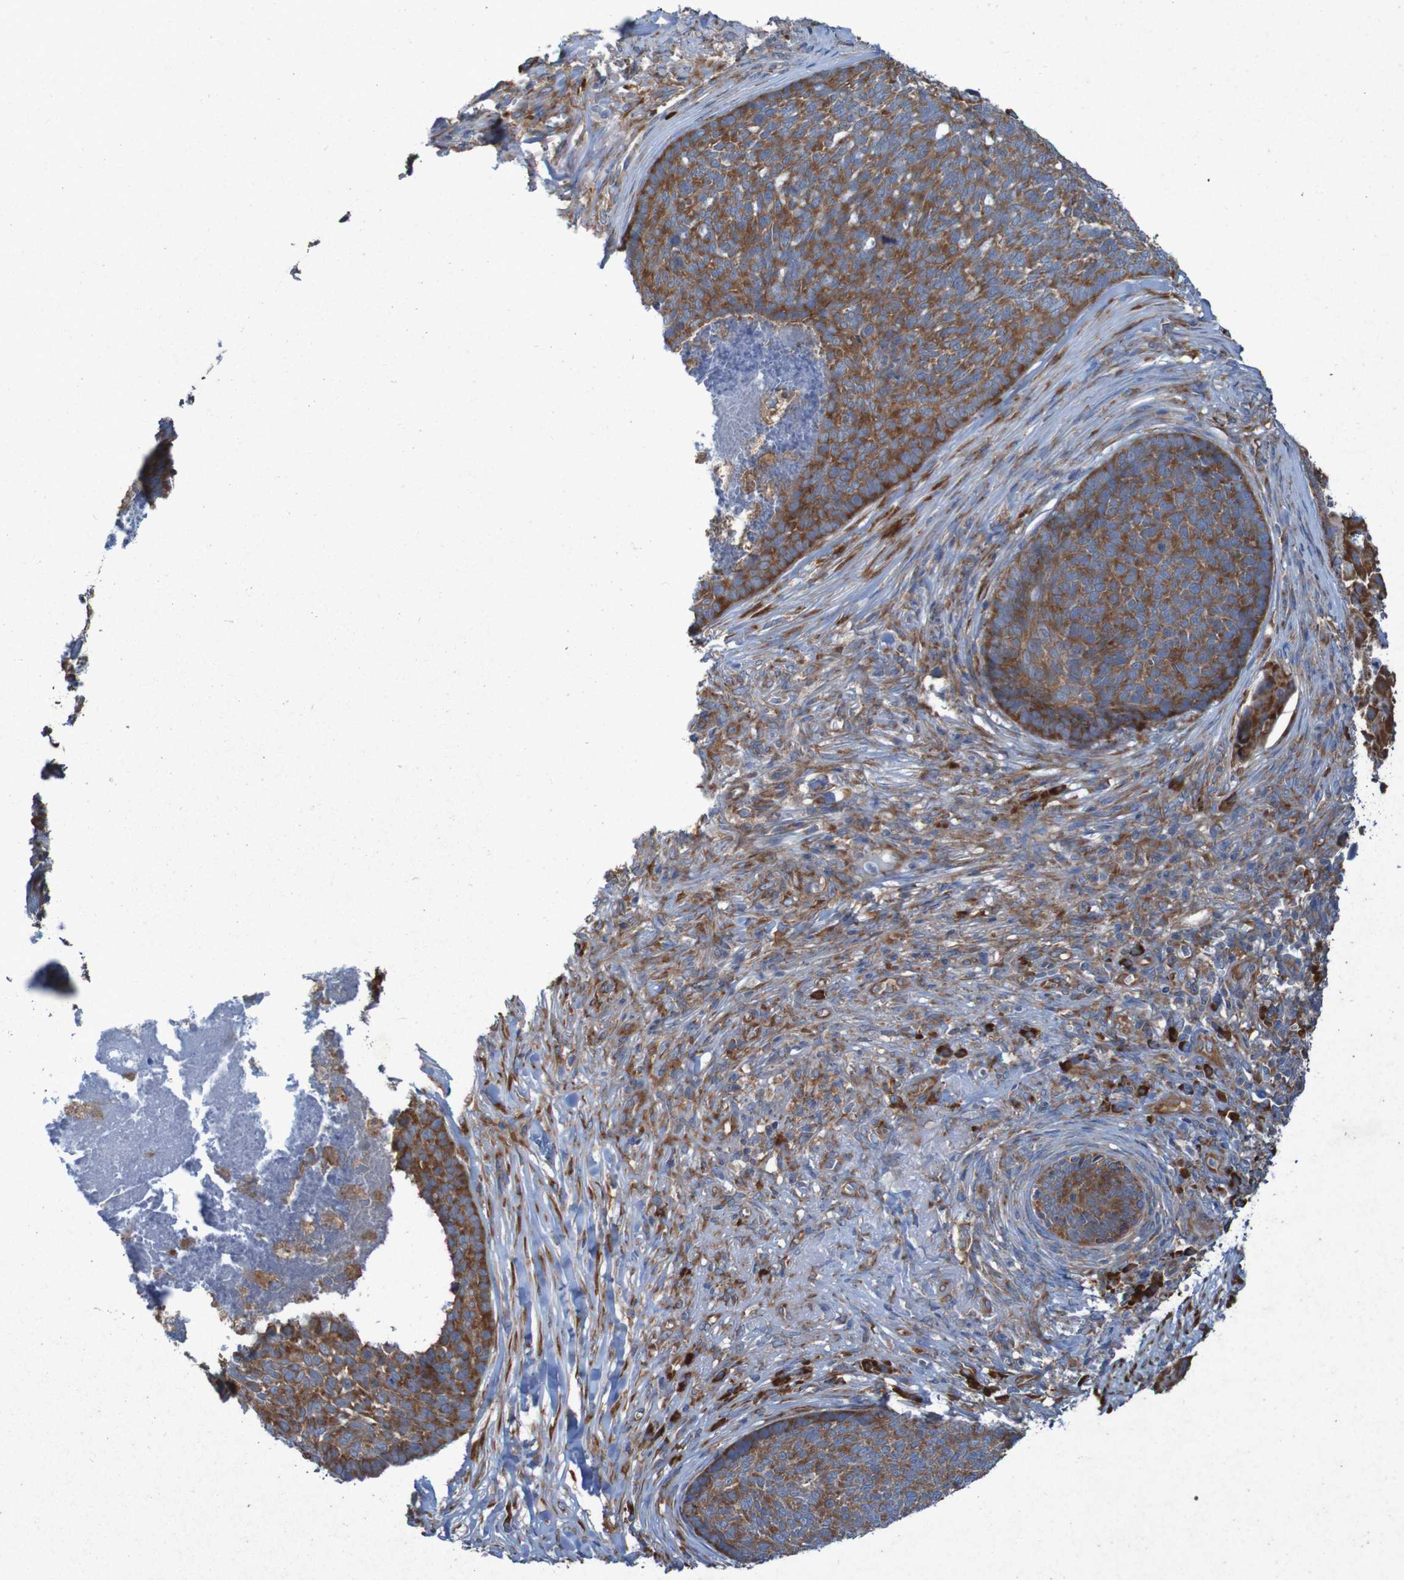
{"staining": {"intensity": "strong", "quantity": ">75%", "location": "cytoplasmic/membranous"}, "tissue": "skin cancer", "cell_type": "Tumor cells", "image_type": "cancer", "snomed": [{"axis": "morphology", "description": "Basal cell carcinoma"}, {"axis": "topography", "description": "Skin"}], "caption": "Immunohistochemical staining of skin cancer (basal cell carcinoma) reveals strong cytoplasmic/membranous protein positivity in about >75% of tumor cells. (DAB (3,3'-diaminobenzidine) IHC, brown staining for protein, blue staining for nuclei).", "gene": "RPL10", "patient": {"sex": "male", "age": 84}}